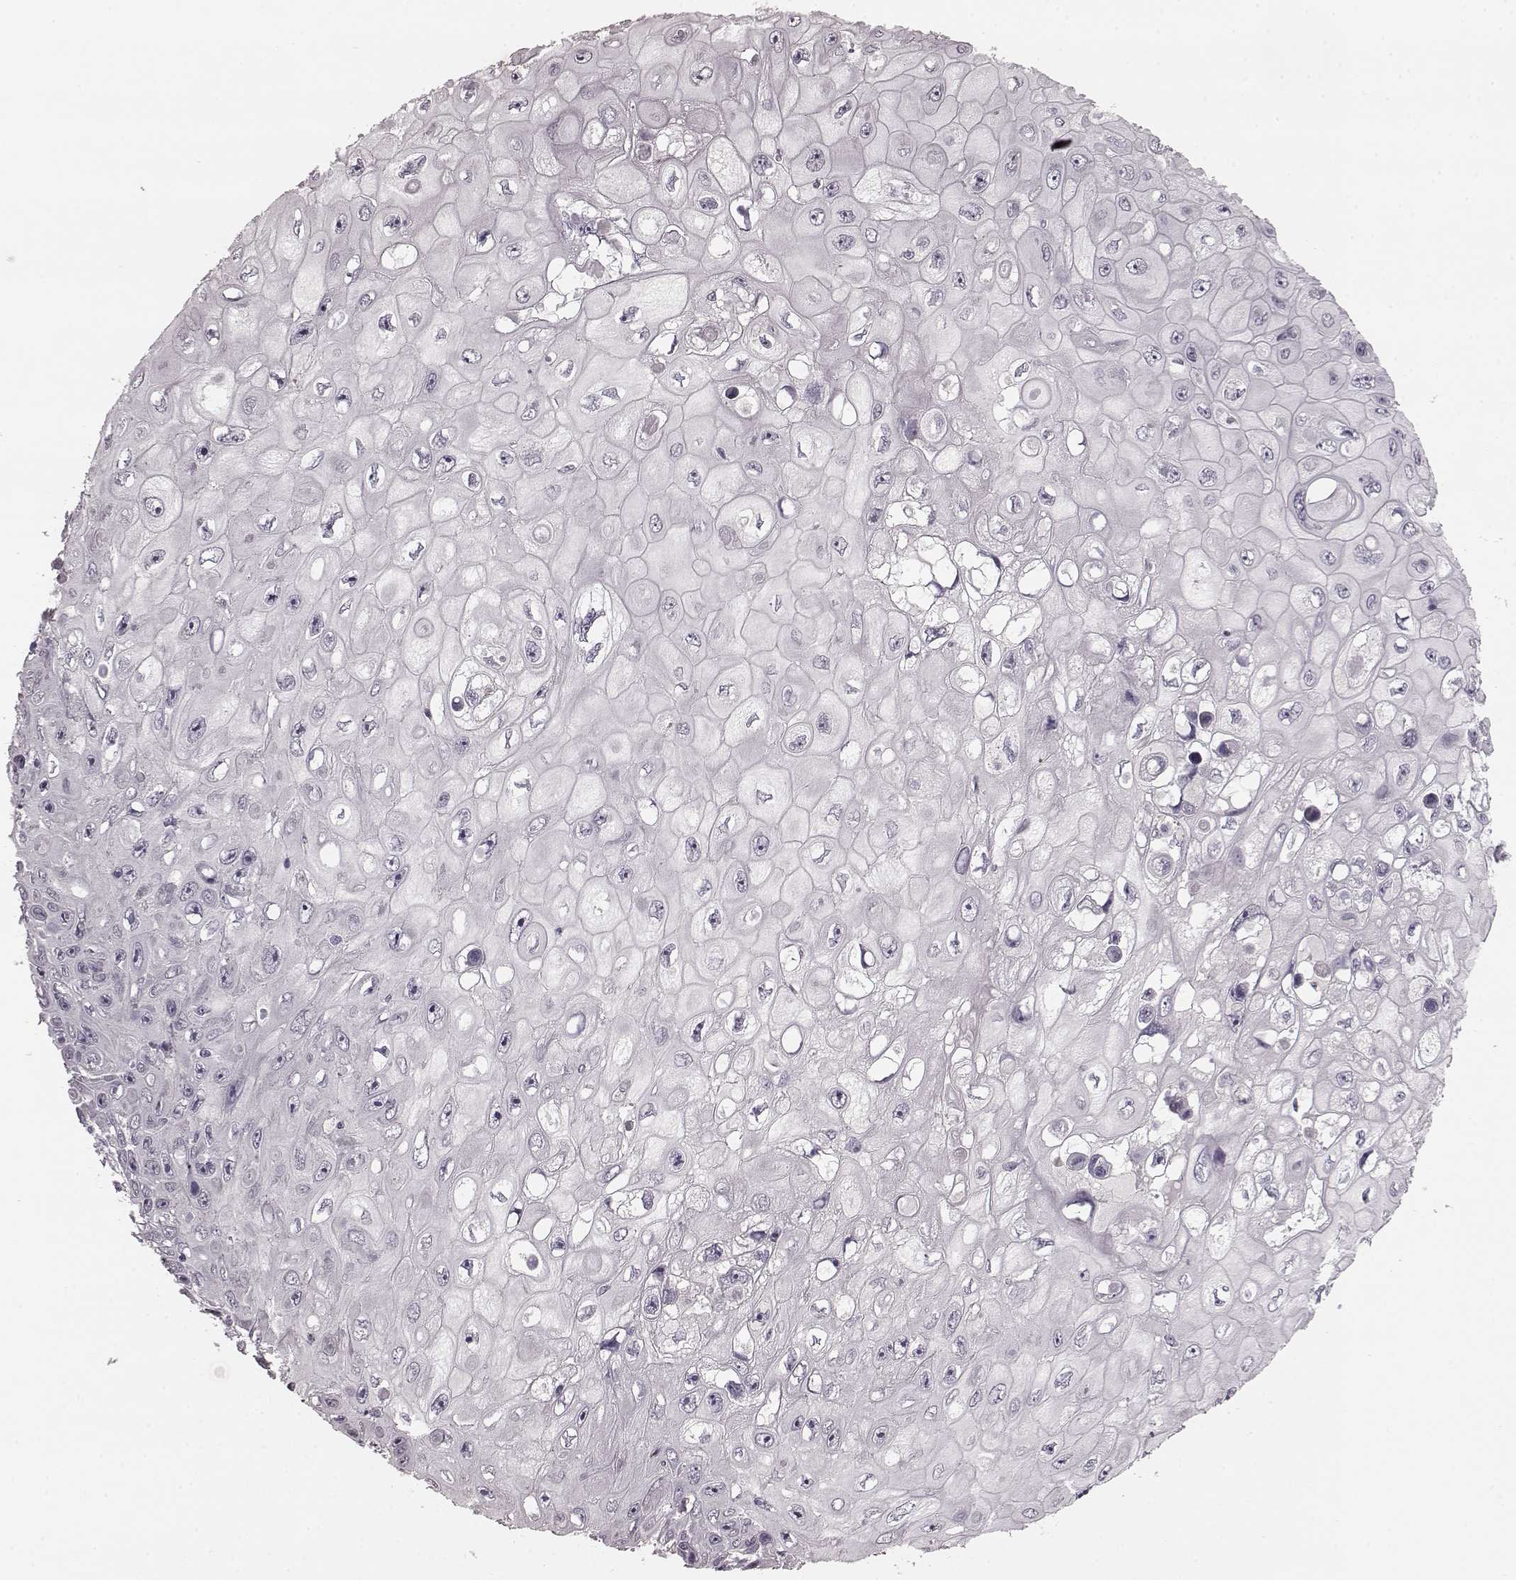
{"staining": {"intensity": "negative", "quantity": "none", "location": "none"}, "tissue": "skin cancer", "cell_type": "Tumor cells", "image_type": "cancer", "snomed": [{"axis": "morphology", "description": "Squamous cell carcinoma, NOS"}, {"axis": "topography", "description": "Skin"}], "caption": "The IHC image has no significant expression in tumor cells of skin cancer tissue. (DAB immunohistochemistry with hematoxylin counter stain).", "gene": "CD28", "patient": {"sex": "male", "age": 82}}